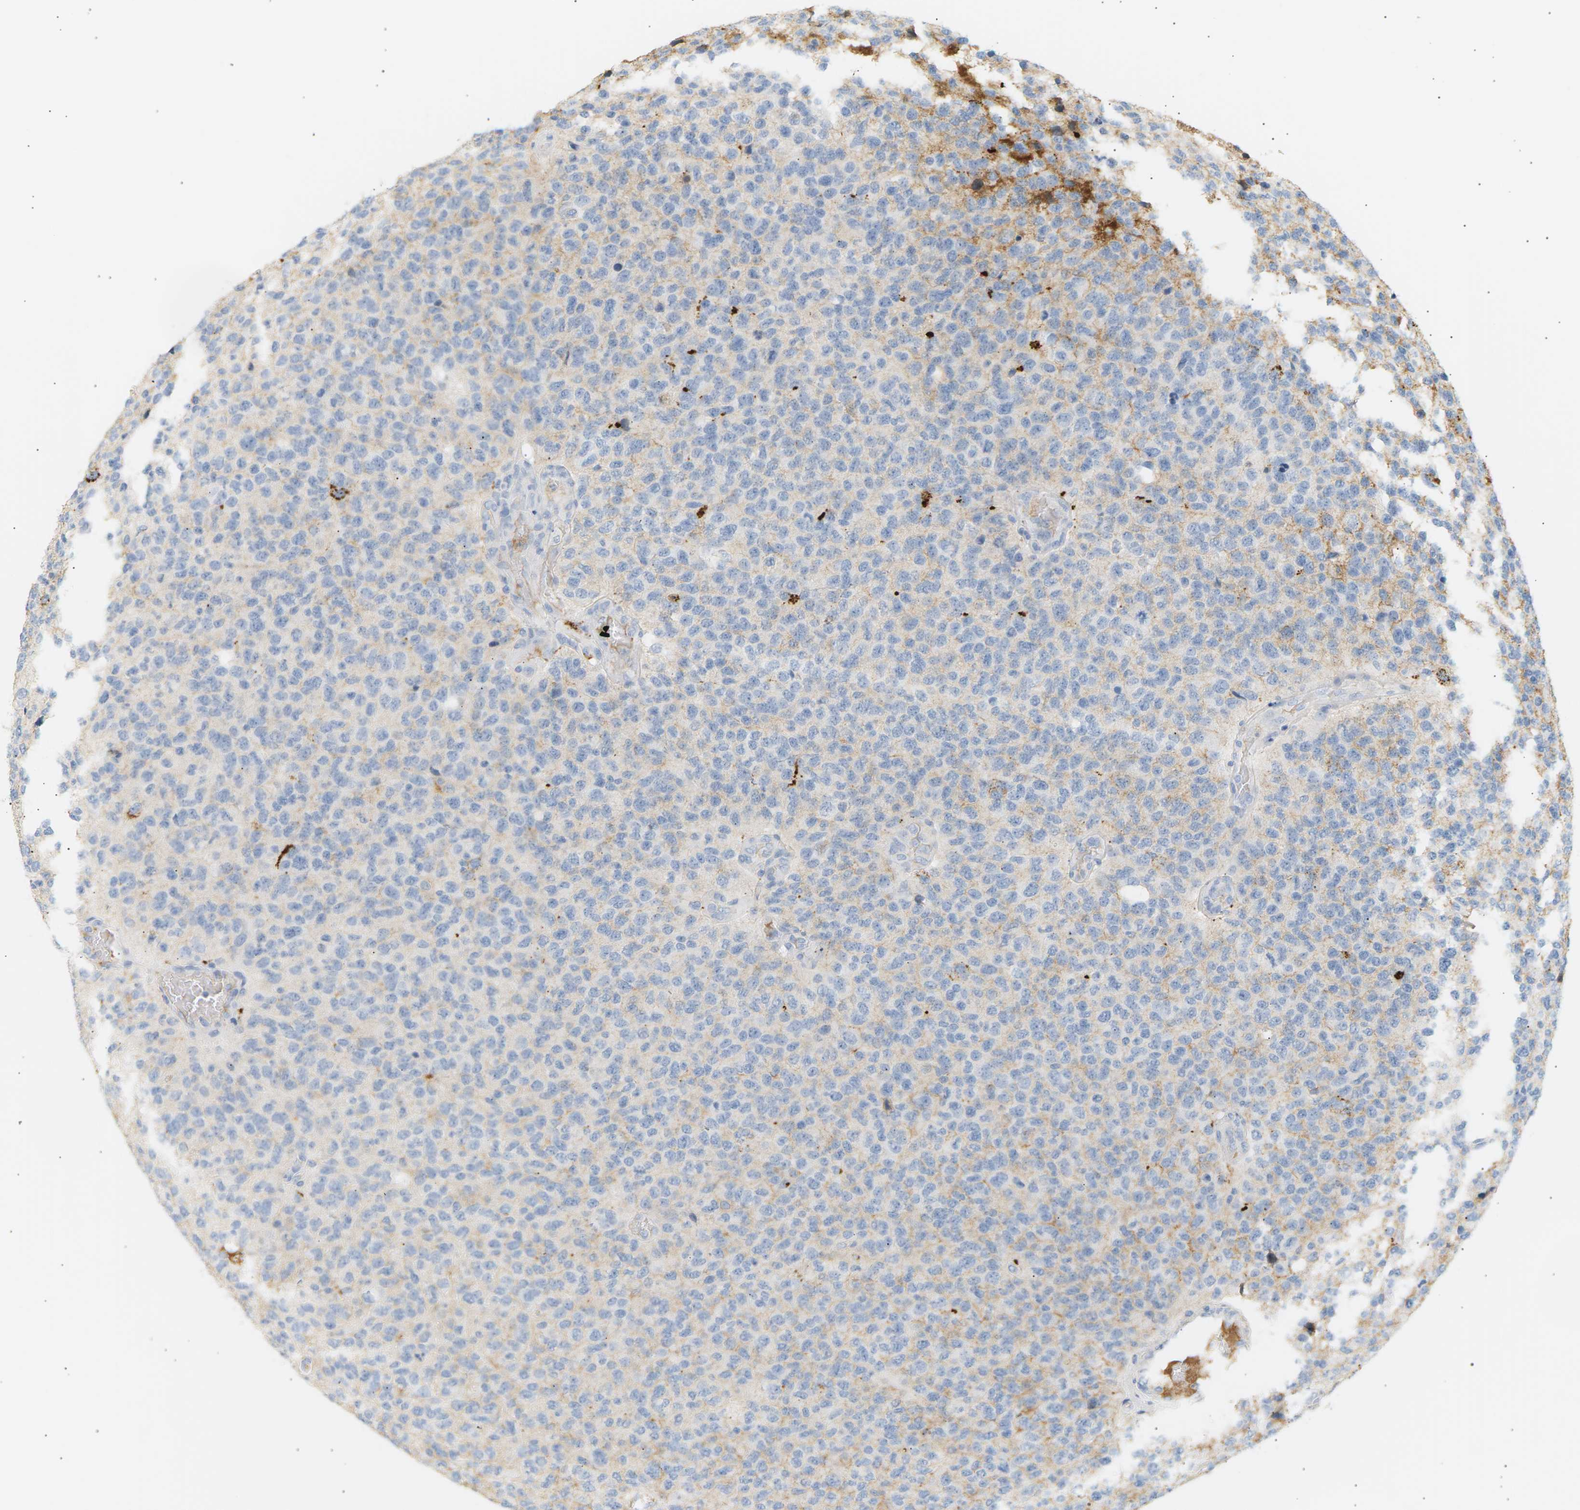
{"staining": {"intensity": "negative", "quantity": "none", "location": "none"}, "tissue": "glioma", "cell_type": "Tumor cells", "image_type": "cancer", "snomed": [{"axis": "morphology", "description": "Glioma, malignant, High grade"}, {"axis": "topography", "description": "pancreas cauda"}], "caption": "This is a photomicrograph of immunohistochemistry (IHC) staining of glioma, which shows no positivity in tumor cells.", "gene": "IGLC3", "patient": {"sex": "male", "age": 60}}